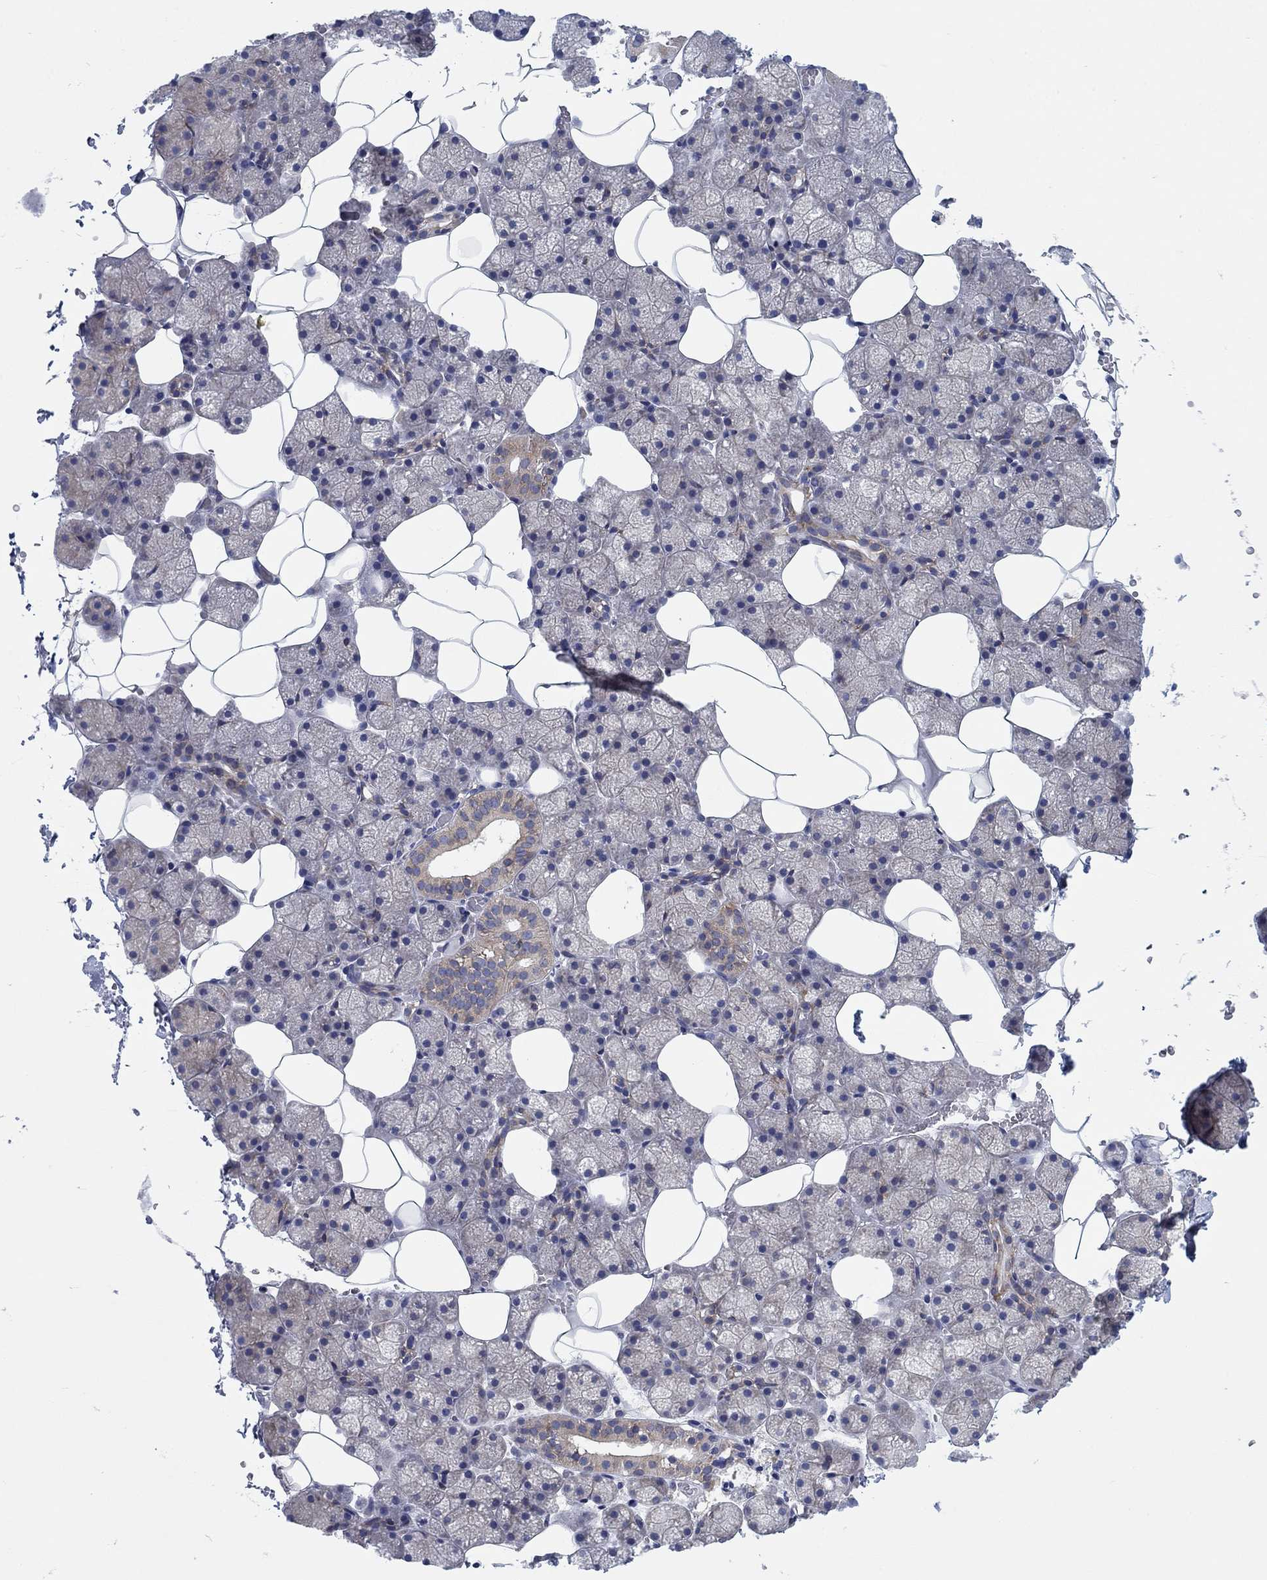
{"staining": {"intensity": "moderate", "quantity": "<25%", "location": "cytoplasmic/membranous"}, "tissue": "salivary gland", "cell_type": "Glandular cells", "image_type": "normal", "snomed": [{"axis": "morphology", "description": "Normal tissue, NOS"}, {"axis": "topography", "description": "Salivary gland"}], "caption": "Brown immunohistochemical staining in benign salivary gland reveals moderate cytoplasmic/membranous expression in approximately <25% of glandular cells. The staining was performed using DAB, with brown indicating positive protein expression. Nuclei are stained blue with hematoxylin.", "gene": "TMEM59", "patient": {"sex": "male", "age": 38}}